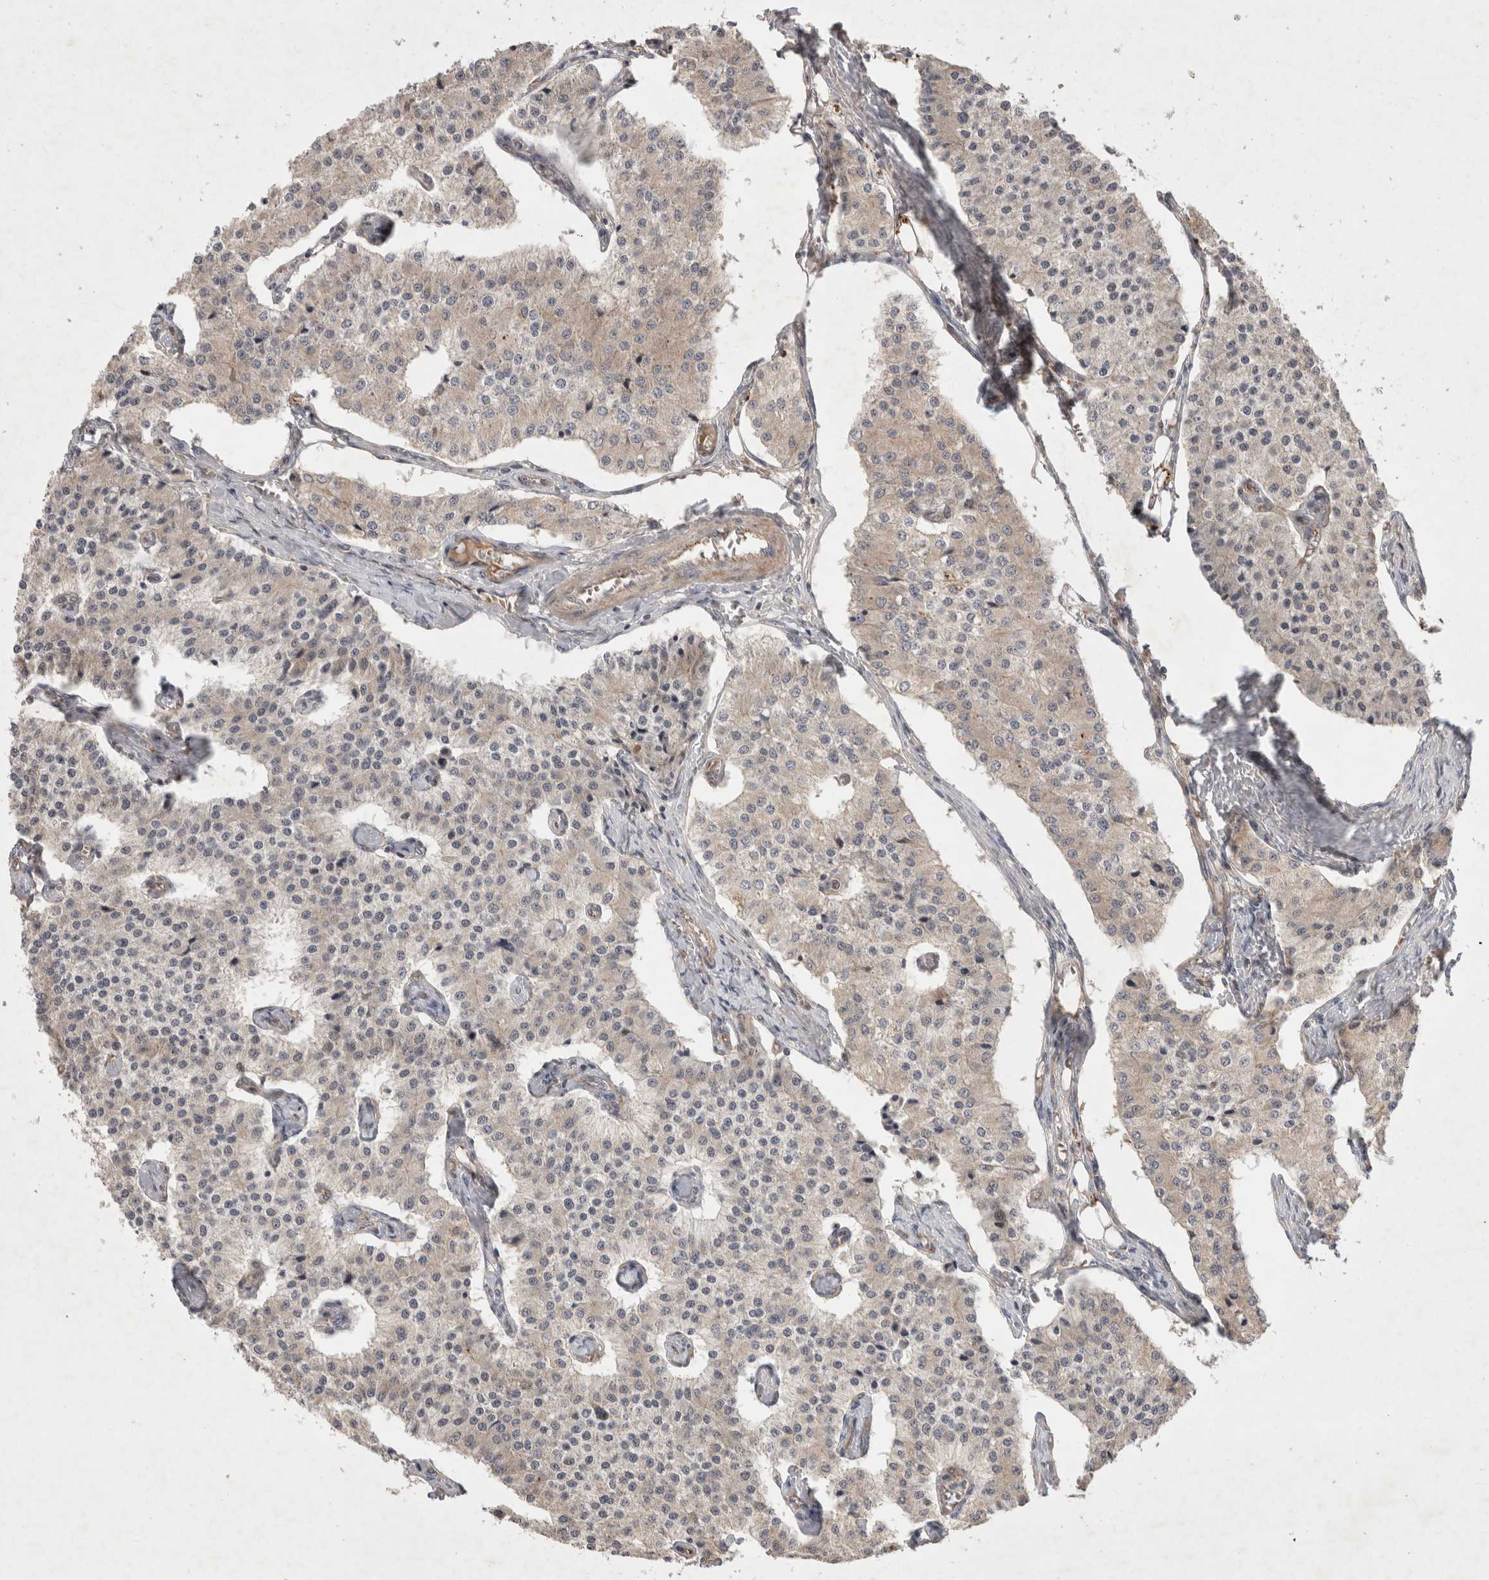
{"staining": {"intensity": "weak", "quantity": "<25%", "location": "cytoplasmic/membranous"}, "tissue": "carcinoid", "cell_type": "Tumor cells", "image_type": "cancer", "snomed": [{"axis": "morphology", "description": "Carcinoid, malignant, NOS"}, {"axis": "topography", "description": "Colon"}], "caption": "Tumor cells are negative for brown protein staining in malignant carcinoid.", "gene": "NMU", "patient": {"sex": "female", "age": 52}}